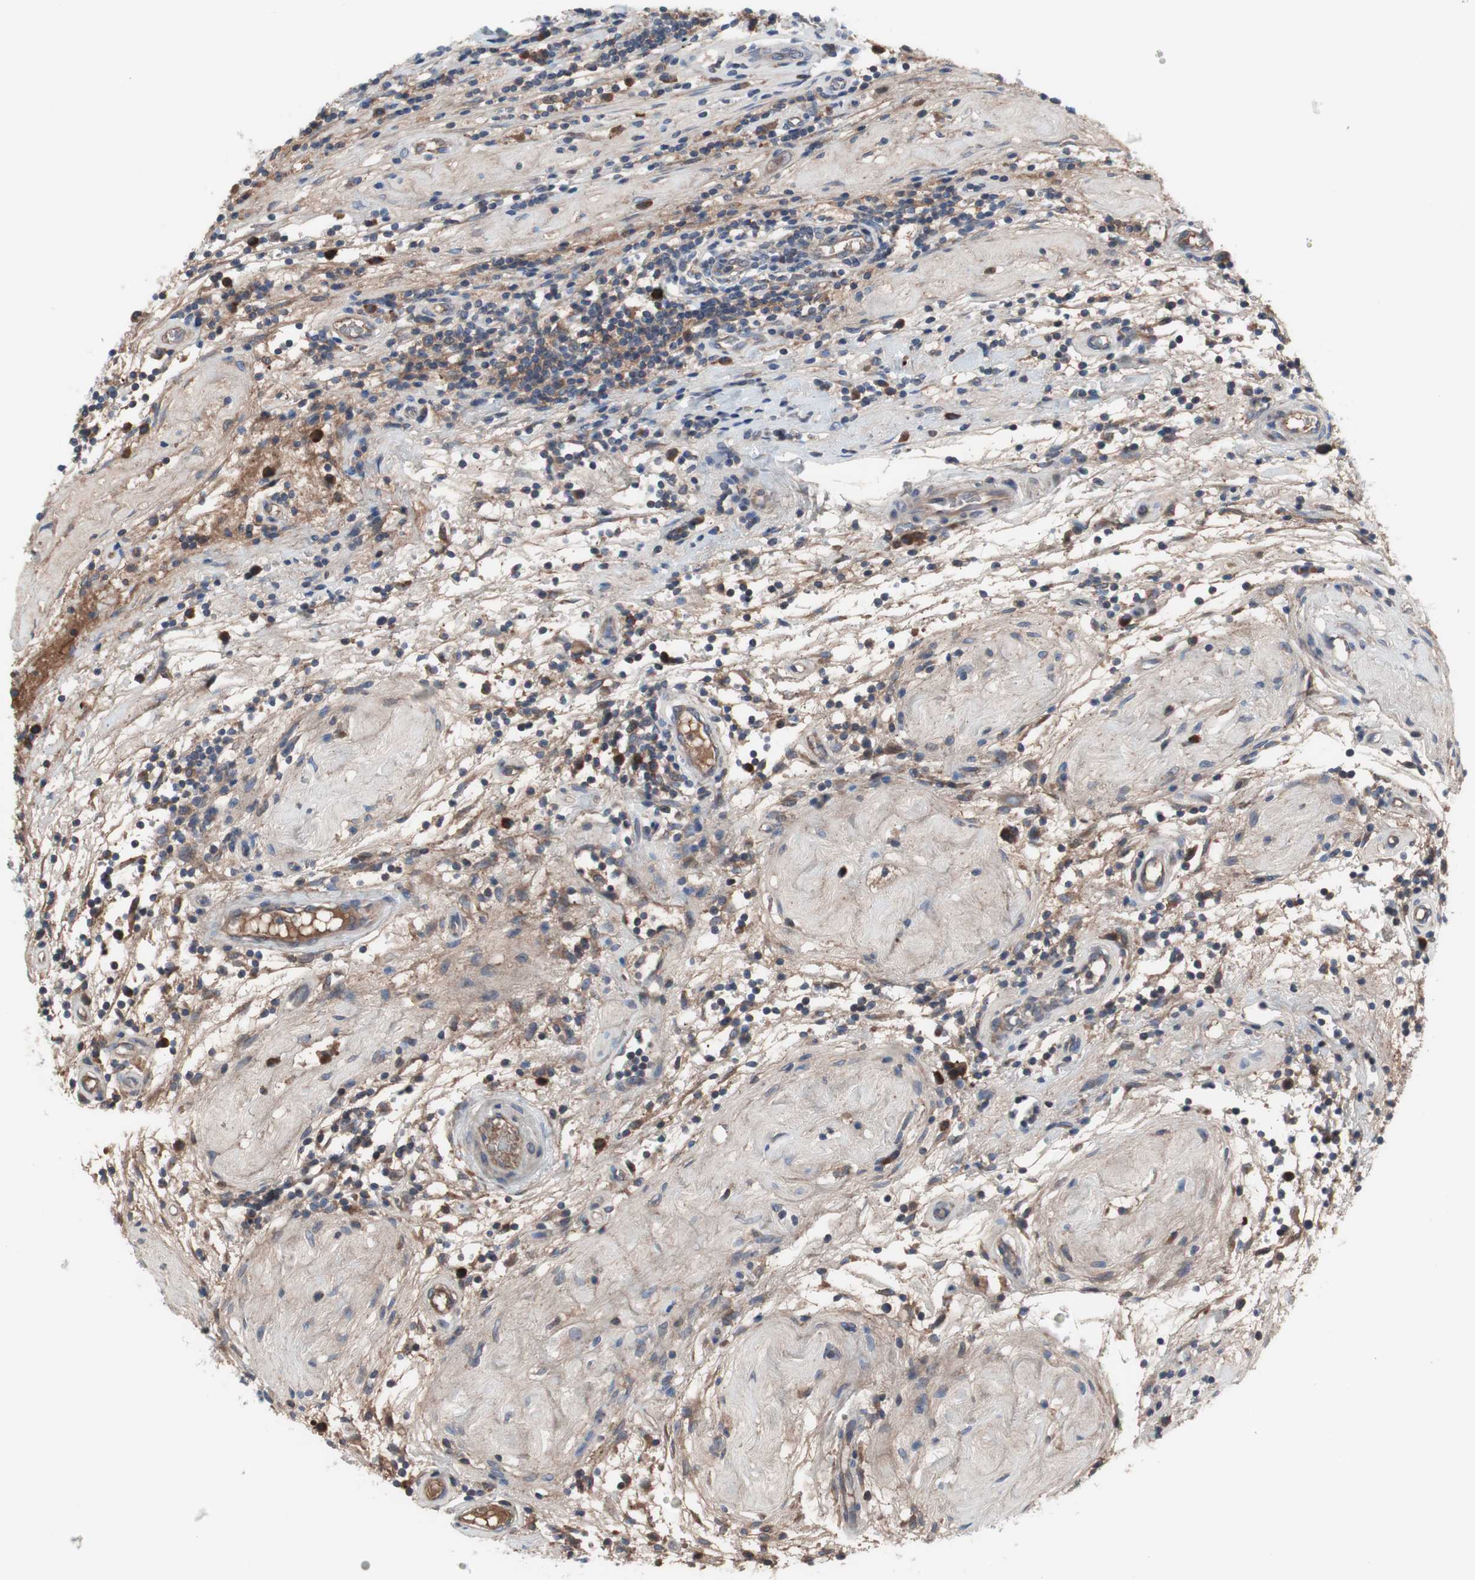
{"staining": {"intensity": "negative", "quantity": "none", "location": "none"}, "tissue": "testis cancer", "cell_type": "Tumor cells", "image_type": "cancer", "snomed": [{"axis": "morphology", "description": "Seminoma, NOS"}, {"axis": "topography", "description": "Testis"}], "caption": "Testis seminoma stained for a protein using IHC demonstrates no expression tumor cells.", "gene": "KANSL1", "patient": {"sex": "male", "age": 43}}